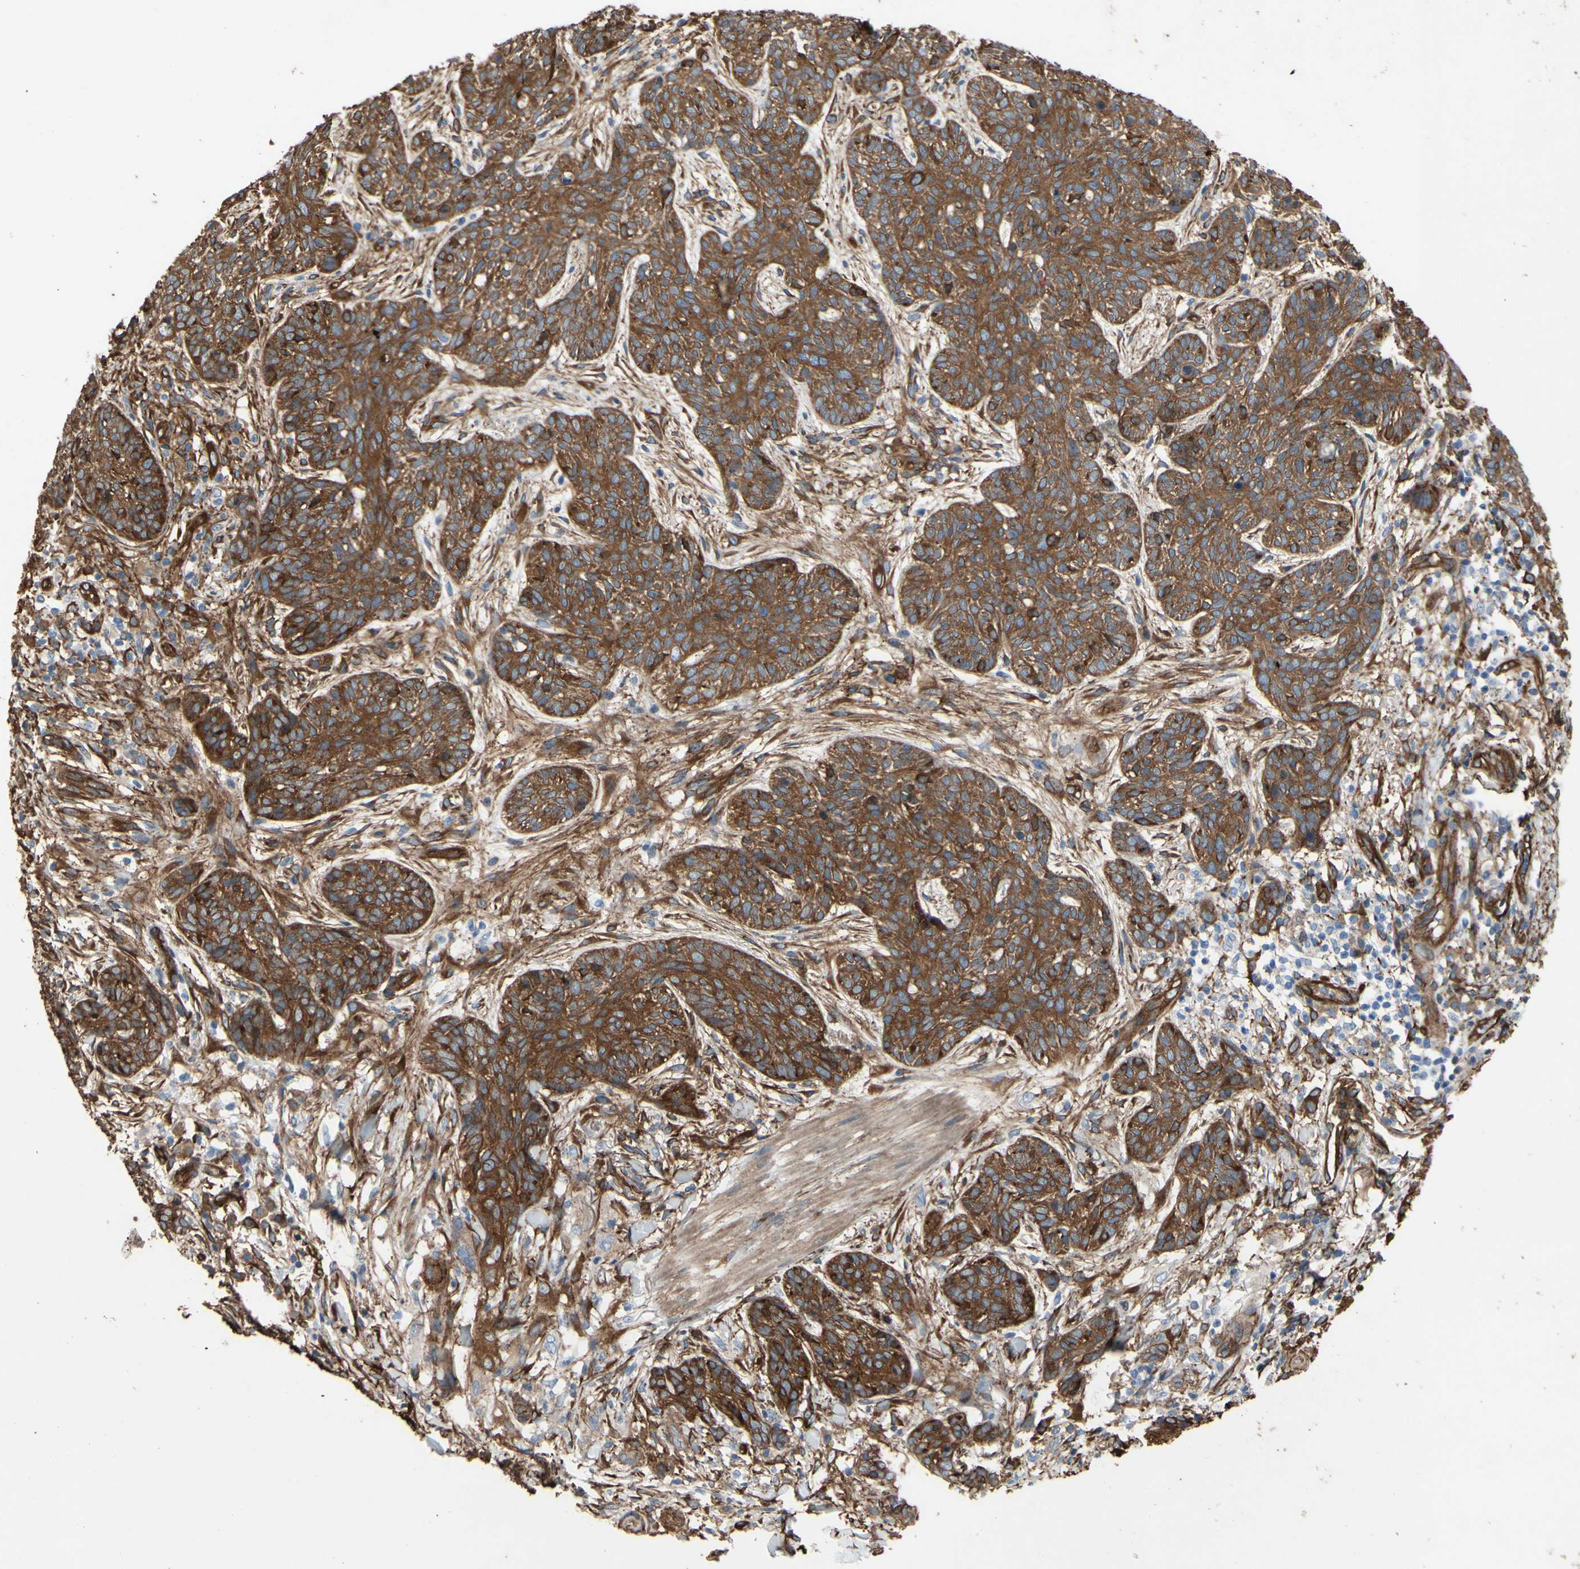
{"staining": {"intensity": "moderate", "quantity": ">75%", "location": "cytoplasmic/membranous"}, "tissue": "skin cancer", "cell_type": "Tumor cells", "image_type": "cancer", "snomed": [{"axis": "morphology", "description": "Normal tissue, NOS"}, {"axis": "morphology", "description": "Basal cell carcinoma"}, {"axis": "topography", "description": "Skin"}], "caption": "Skin cancer (basal cell carcinoma) stained for a protein (brown) demonstrates moderate cytoplasmic/membranous positive positivity in about >75% of tumor cells.", "gene": "CTTNBP2", "patient": {"sex": "male", "age": 52}}